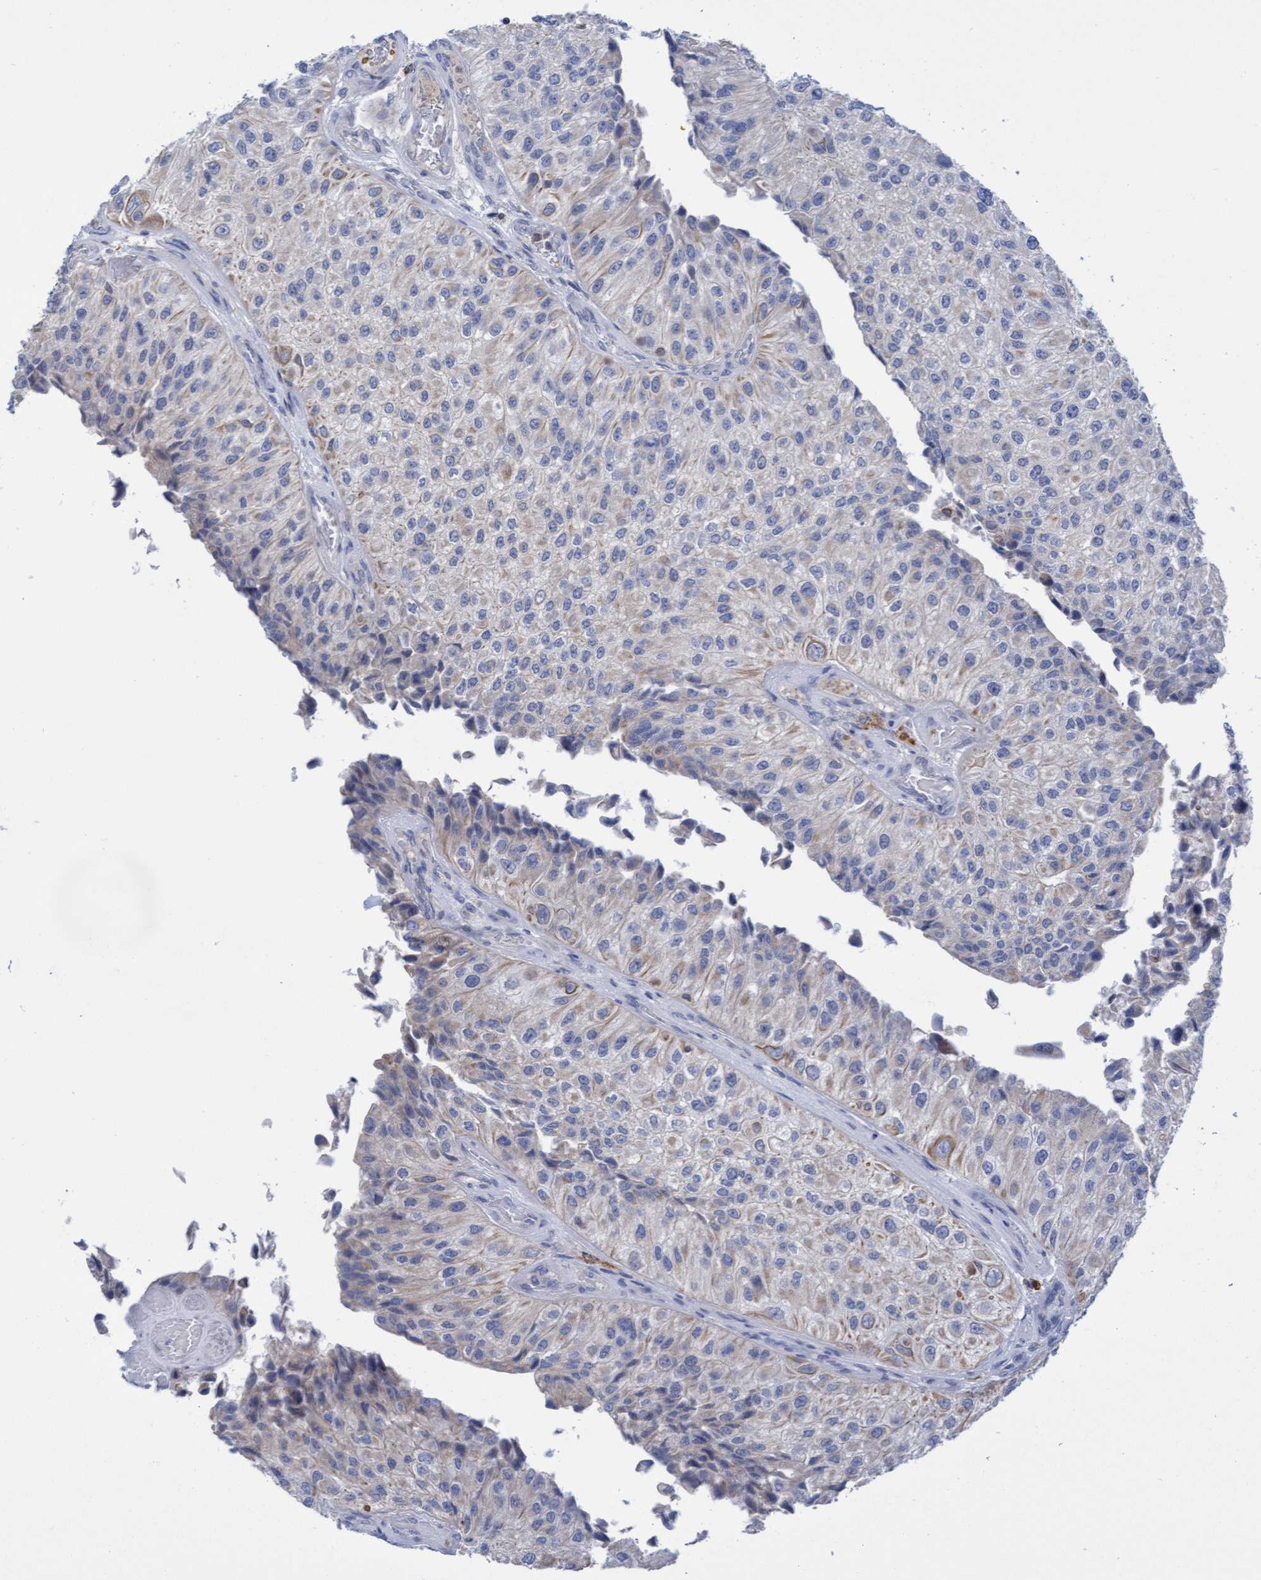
{"staining": {"intensity": "weak", "quantity": "25%-75%", "location": "cytoplasmic/membranous"}, "tissue": "urothelial cancer", "cell_type": "Tumor cells", "image_type": "cancer", "snomed": [{"axis": "morphology", "description": "Urothelial carcinoma, High grade"}, {"axis": "topography", "description": "Kidney"}, {"axis": "topography", "description": "Urinary bladder"}], "caption": "Weak cytoplasmic/membranous positivity for a protein is appreciated in about 25%-75% of tumor cells of urothelial cancer using IHC.", "gene": "FNBP1", "patient": {"sex": "male", "age": 77}}